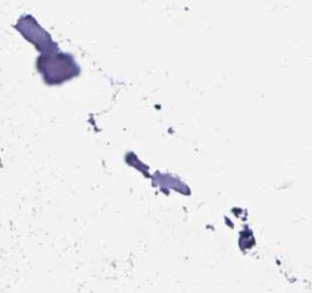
{"staining": {"intensity": "negative", "quantity": "none", "location": "none"}, "tissue": "adipose tissue", "cell_type": "Adipocytes", "image_type": "normal", "snomed": [{"axis": "morphology", "description": "Normal tissue, NOS"}, {"axis": "topography", "description": "Cartilage tissue"}, {"axis": "topography", "description": "Bronchus"}, {"axis": "topography", "description": "Peripheral nerve tissue"}], "caption": "Histopathology image shows no protein staining in adipocytes of normal adipose tissue. (DAB immunohistochemistry visualized using brightfield microscopy, high magnification).", "gene": "IRF7", "patient": {"sex": "male", "age": 67}}